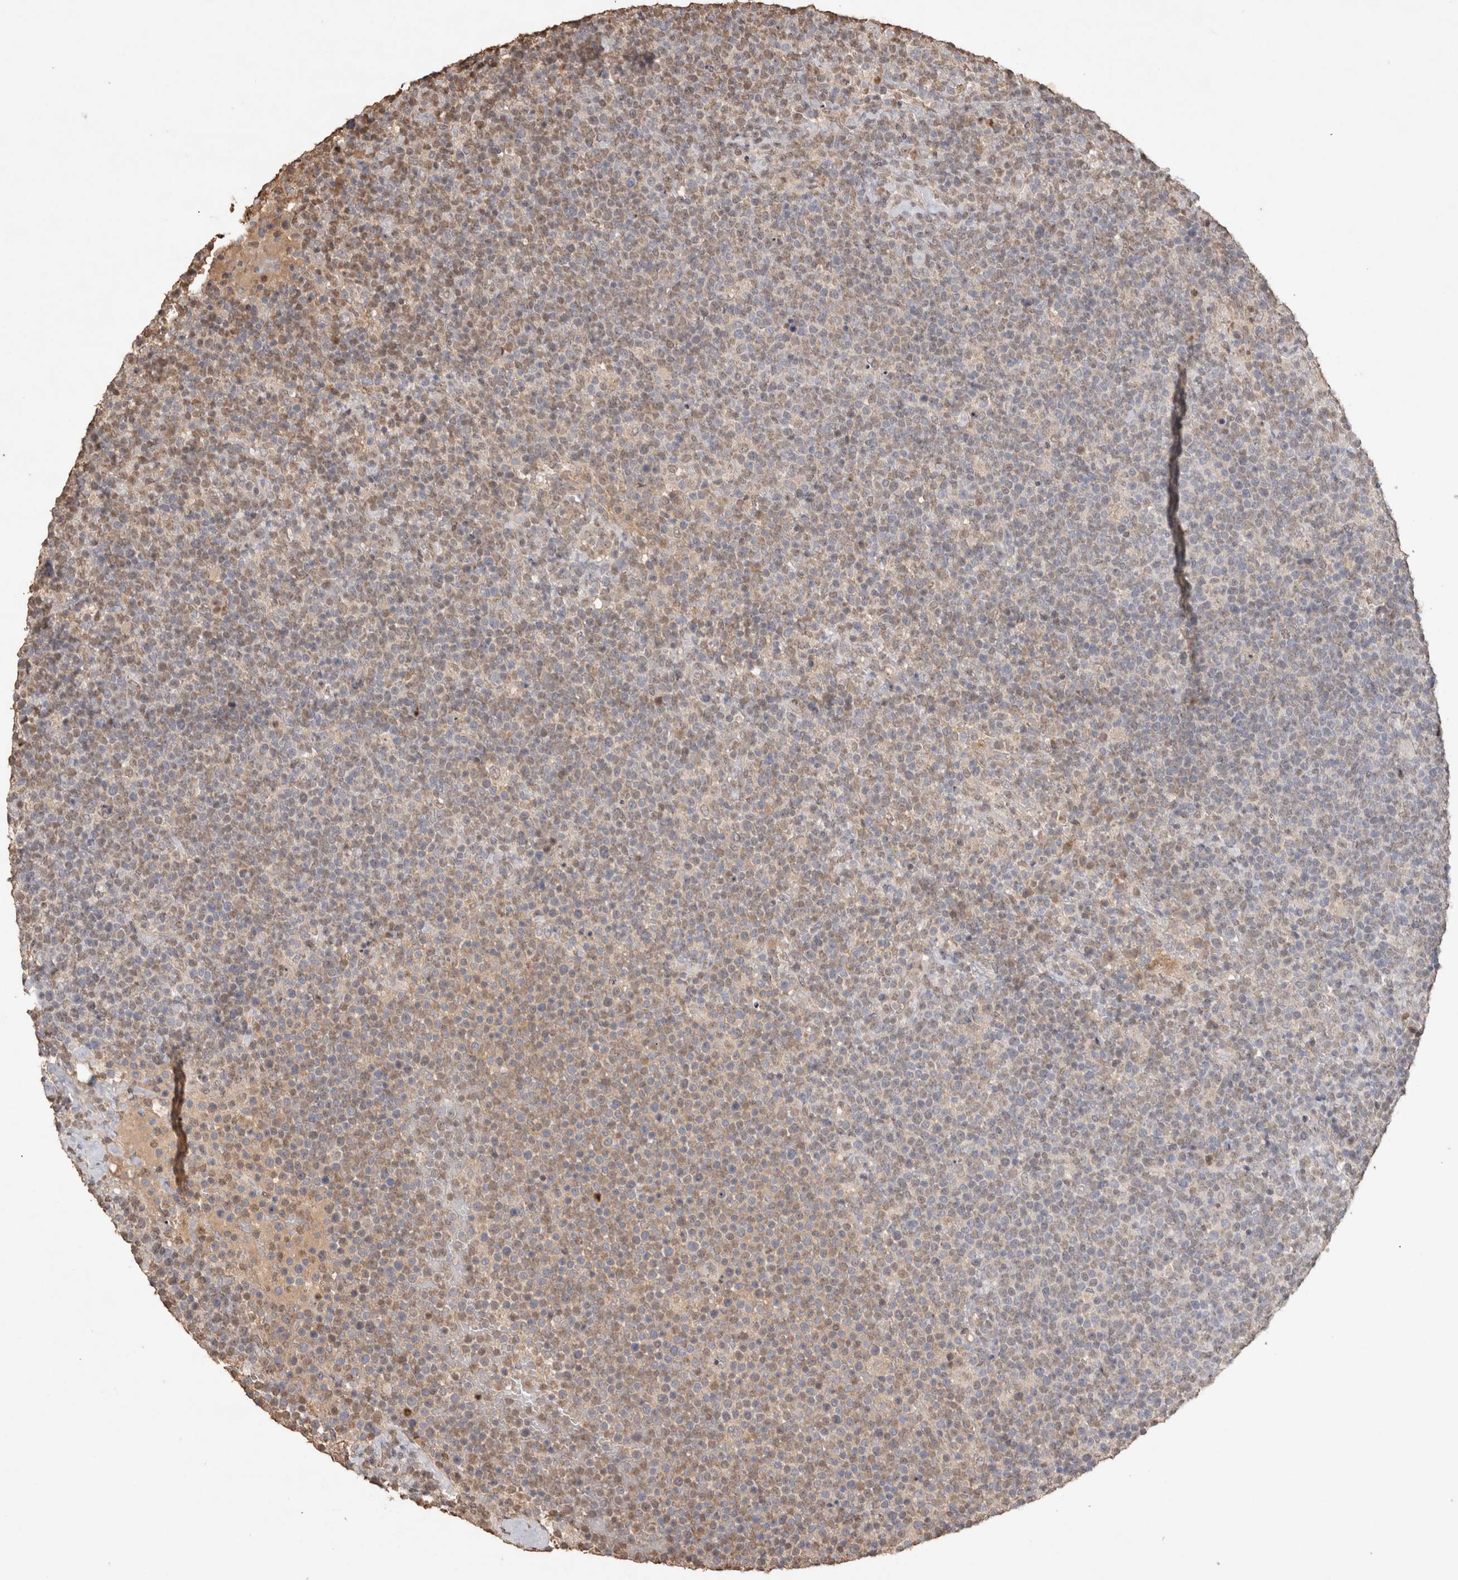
{"staining": {"intensity": "weak", "quantity": "25%-75%", "location": "nuclear"}, "tissue": "lymphoma", "cell_type": "Tumor cells", "image_type": "cancer", "snomed": [{"axis": "morphology", "description": "Malignant lymphoma, non-Hodgkin's type, High grade"}, {"axis": "topography", "description": "Lymph node"}], "caption": "Lymphoma tissue displays weak nuclear positivity in approximately 25%-75% of tumor cells The protein of interest is stained brown, and the nuclei are stained in blue (DAB IHC with brightfield microscopy, high magnification).", "gene": "MLX", "patient": {"sex": "male", "age": 61}}